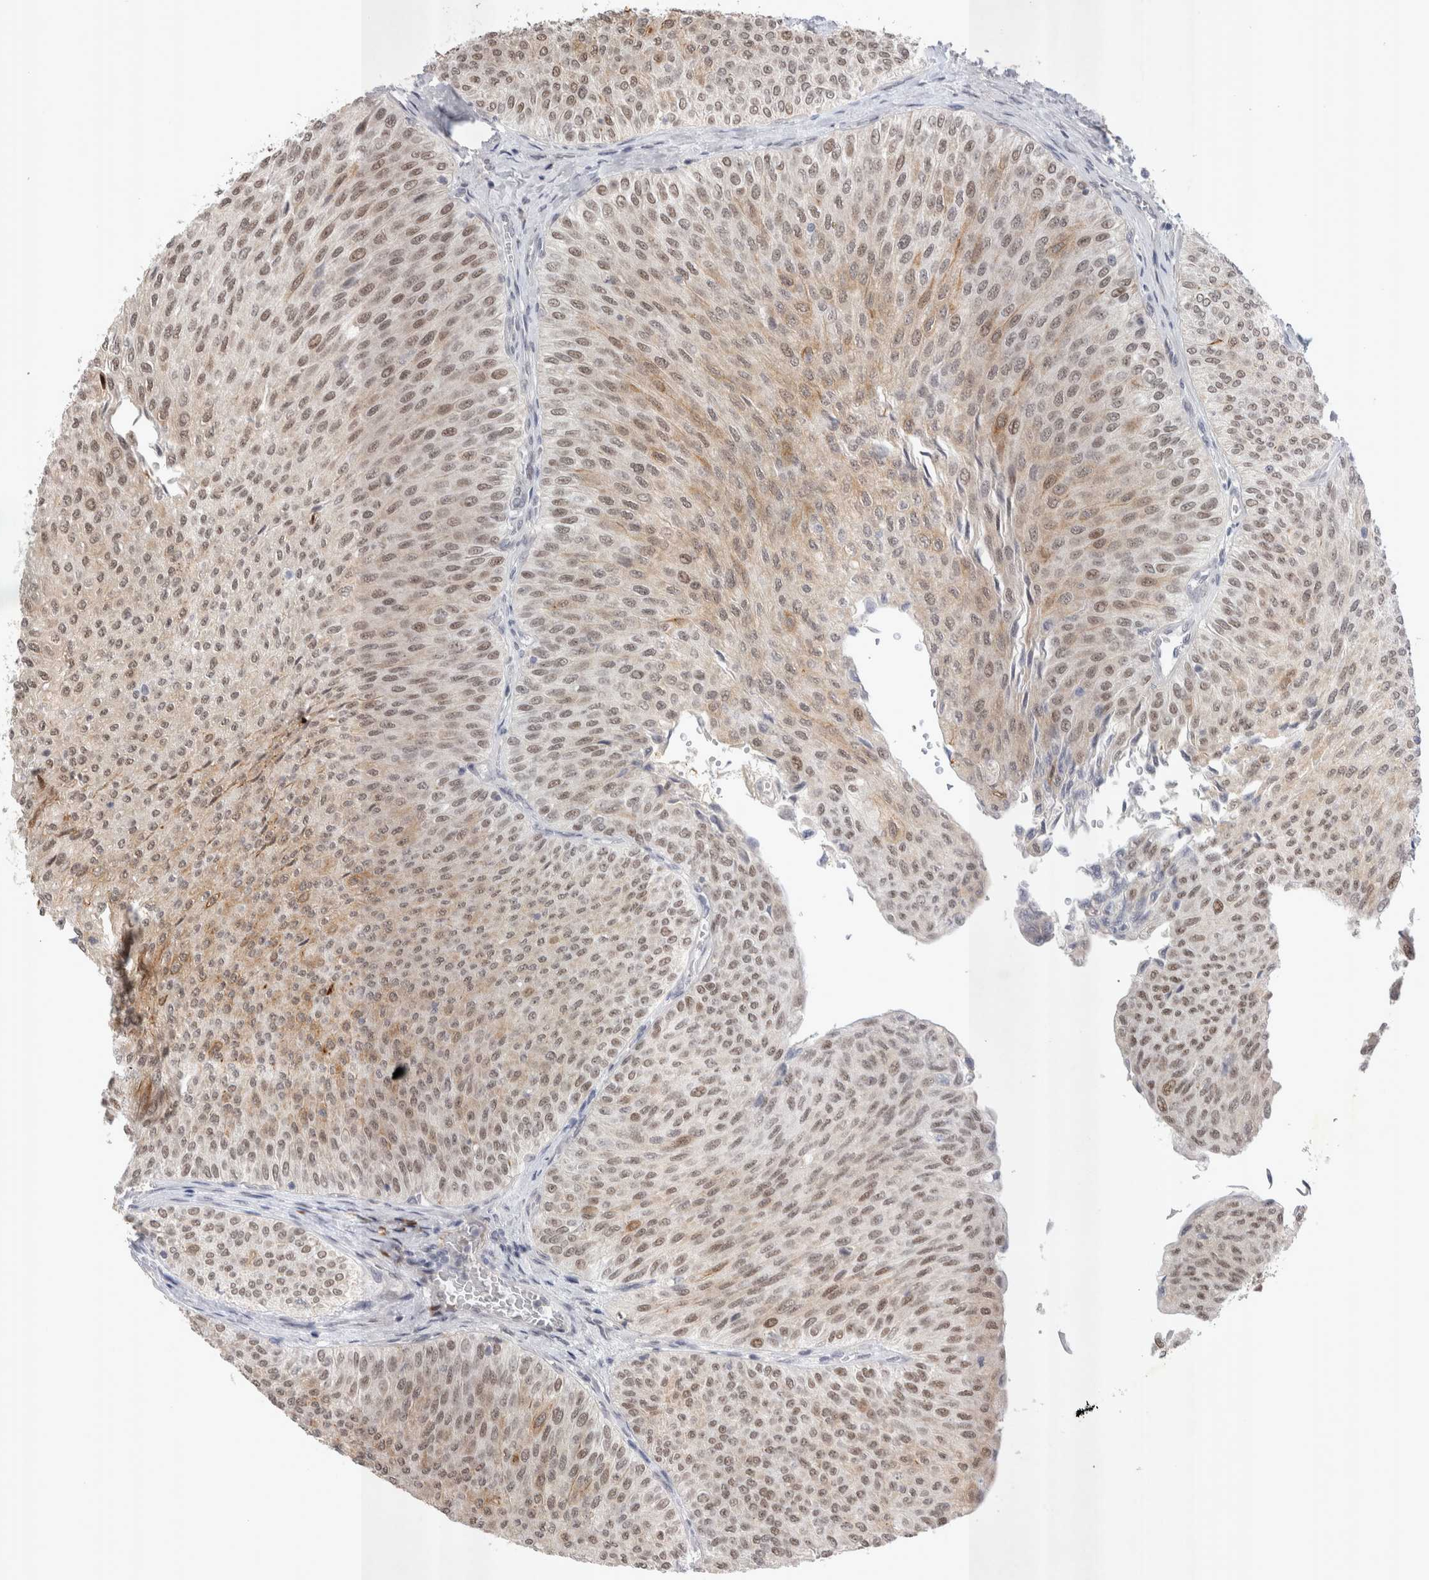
{"staining": {"intensity": "moderate", "quantity": ">75%", "location": "cytoplasmic/membranous,nuclear"}, "tissue": "urothelial cancer", "cell_type": "Tumor cells", "image_type": "cancer", "snomed": [{"axis": "morphology", "description": "Urothelial carcinoma, Low grade"}, {"axis": "topography", "description": "Urinary bladder"}], "caption": "Brown immunohistochemical staining in human urothelial carcinoma (low-grade) displays moderate cytoplasmic/membranous and nuclear expression in about >75% of tumor cells.", "gene": "RECQL4", "patient": {"sex": "male", "age": 78}}